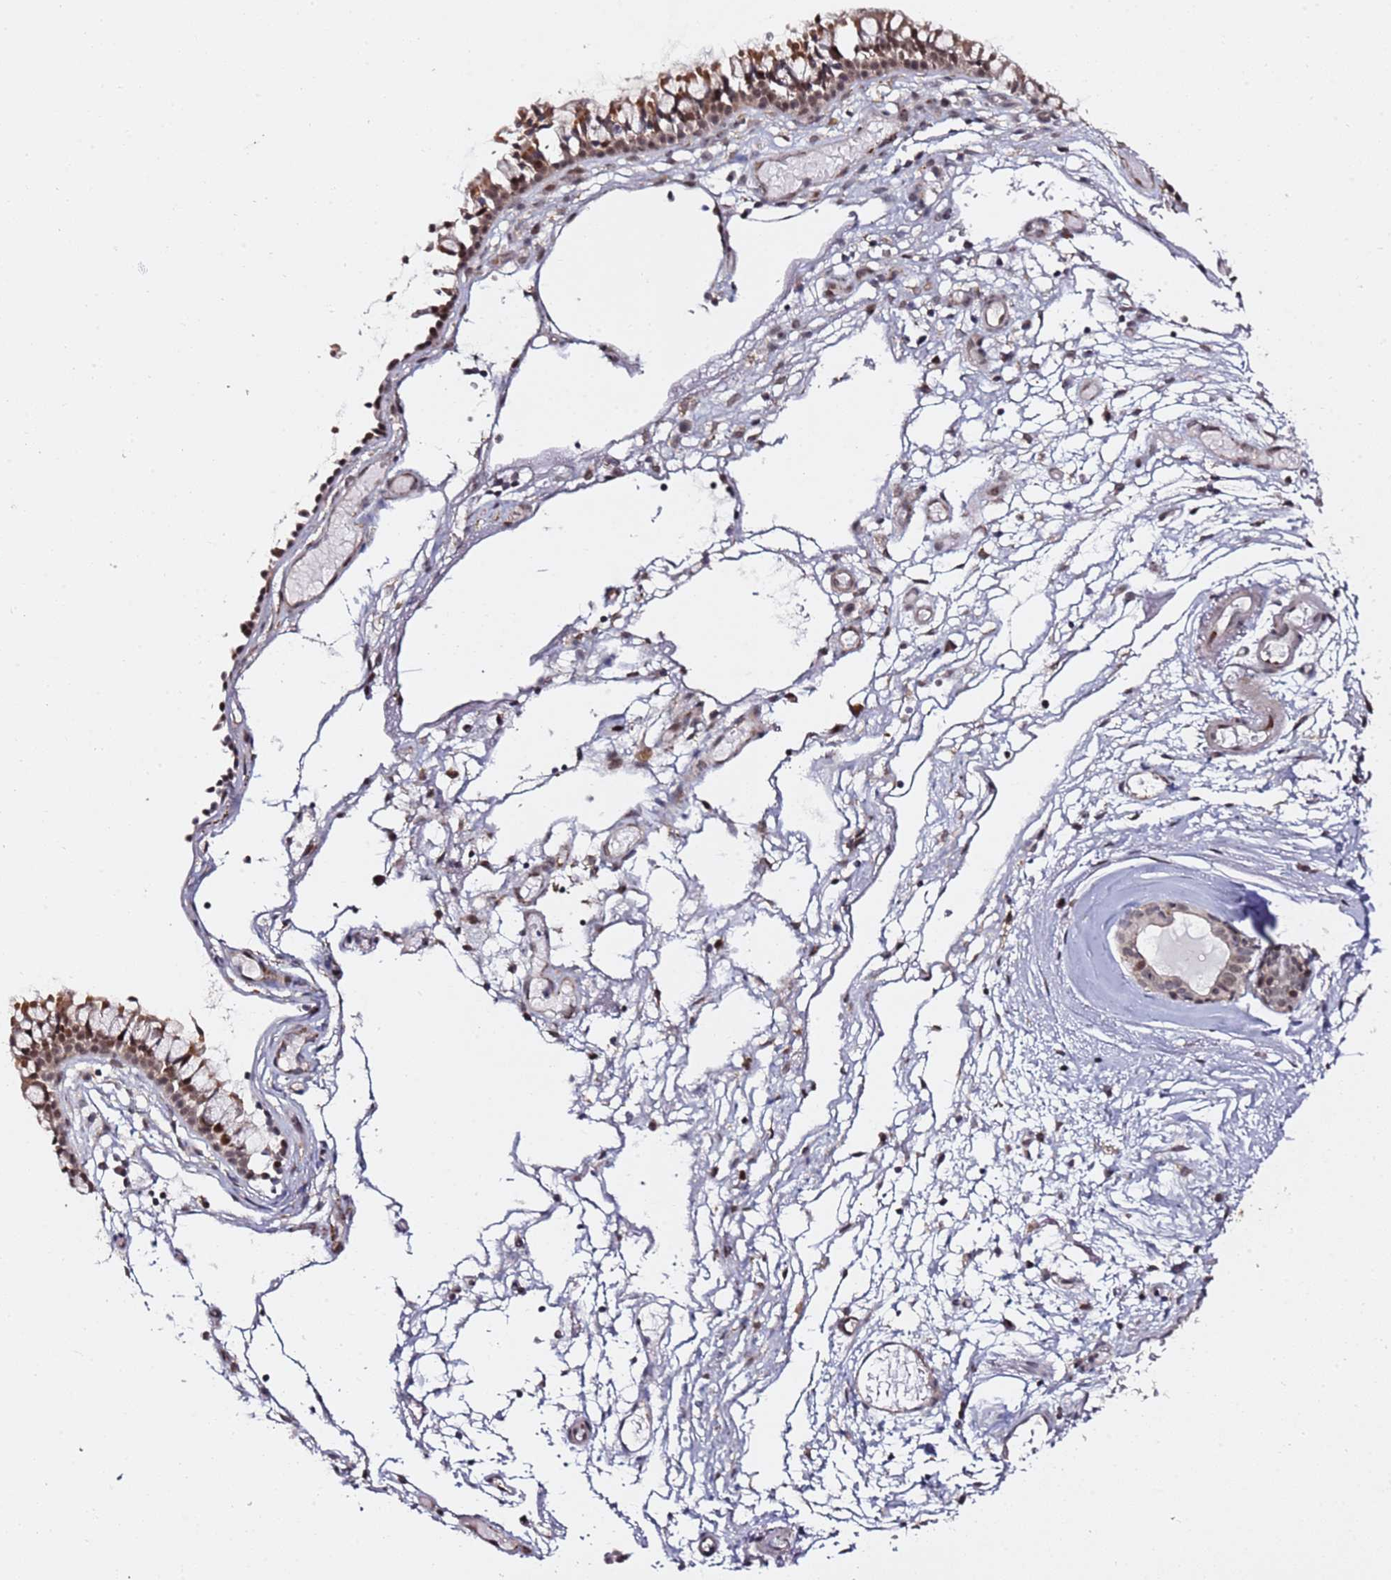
{"staining": {"intensity": "moderate", "quantity": ">75%", "location": "cytoplasmic/membranous,nuclear"}, "tissue": "nasopharynx", "cell_type": "Respiratory epithelial cells", "image_type": "normal", "snomed": [{"axis": "morphology", "description": "Normal tissue, NOS"}, {"axis": "topography", "description": "Nasopharynx"}], "caption": "There is medium levels of moderate cytoplasmic/membranous,nuclear expression in respiratory epithelial cells of unremarkable nasopharynx, as demonstrated by immunohistochemical staining (brown color).", "gene": "TP53AIP1", "patient": {"sex": "male", "age": 82}}